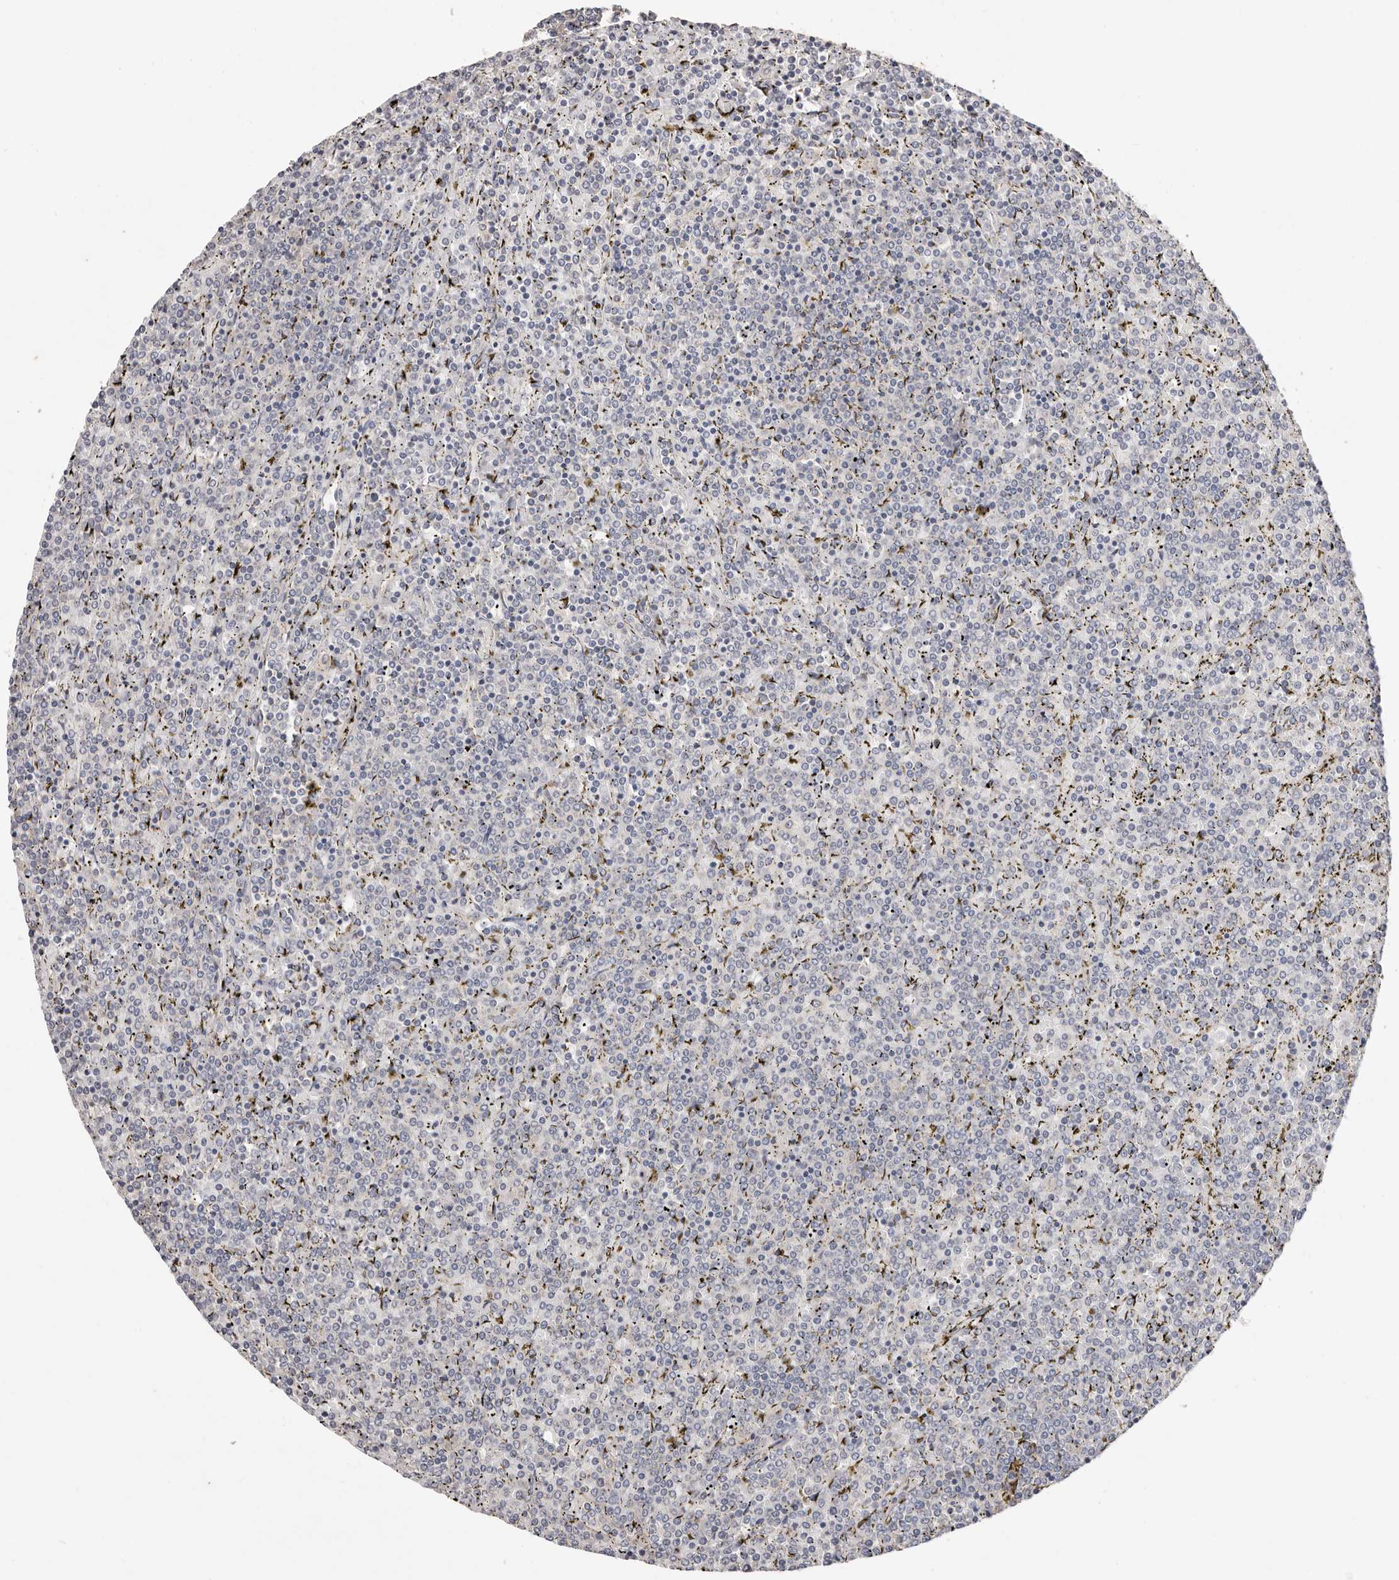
{"staining": {"intensity": "negative", "quantity": "none", "location": "none"}, "tissue": "lymphoma", "cell_type": "Tumor cells", "image_type": "cancer", "snomed": [{"axis": "morphology", "description": "Malignant lymphoma, non-Hodgkin's type, Low grade"}, {"axis": "topography", "description": "Spleen"}], "caption": "There is no significant positivity in tumor cells of lymphoma. The staining is performed using DAB (3,3'-diaminobenzidine) brown chromogen with nuclei counter-stained in using hematoxylin.", "gene": "FAM167B", "patient": {"sex": "female", "age": 19}}